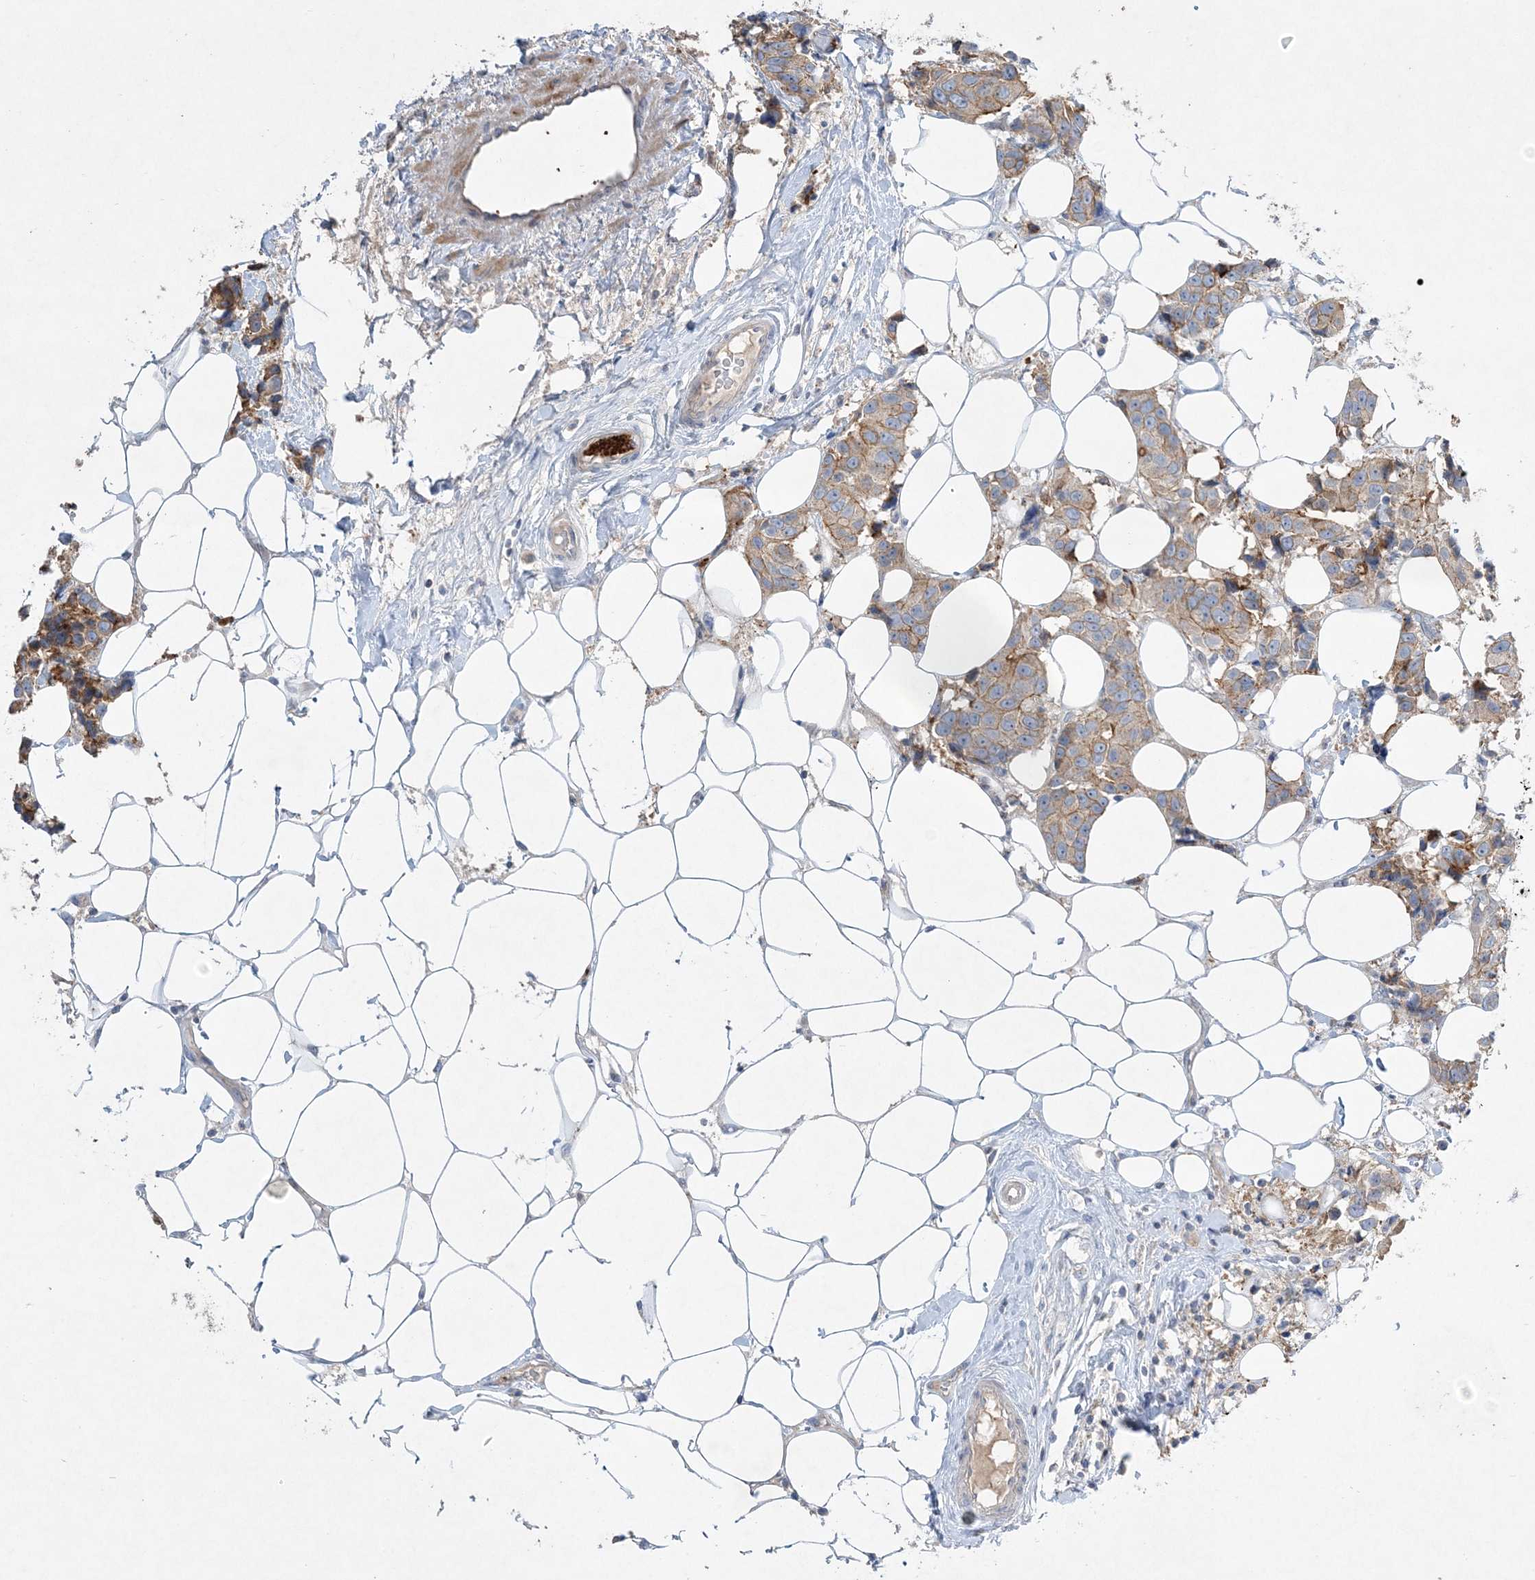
{"staining": {"intensity": "weak", "quantity": "25%-75%", "location": "cytoplasmic/membranous"}, "tissue": "breast cancer", "cell_type": "Tumor cells", "image_type": "cancer", "snomed": [{"axis": "morphology", "description": "Normal tissue, NOS"}, {"axis": "morphology", "description": "Duct carcinoma"}, {"axis": "topography", "description": "Breast"}], "caption": "High-power microscopy captured an immunohistochemistry (IHC) photomicrograph of breast cancer, revealing weak cytoplasmic/membranous staining in about 25%-75% of tumor cells. The staining was performed using DAB (3,3'-diaminobenzidine), with brown indicating positive protein expression. Nuclei are stained blue with hematoxylin.", "gene": "ADCK2", "patient": {"sex": "female", "age": 39}}